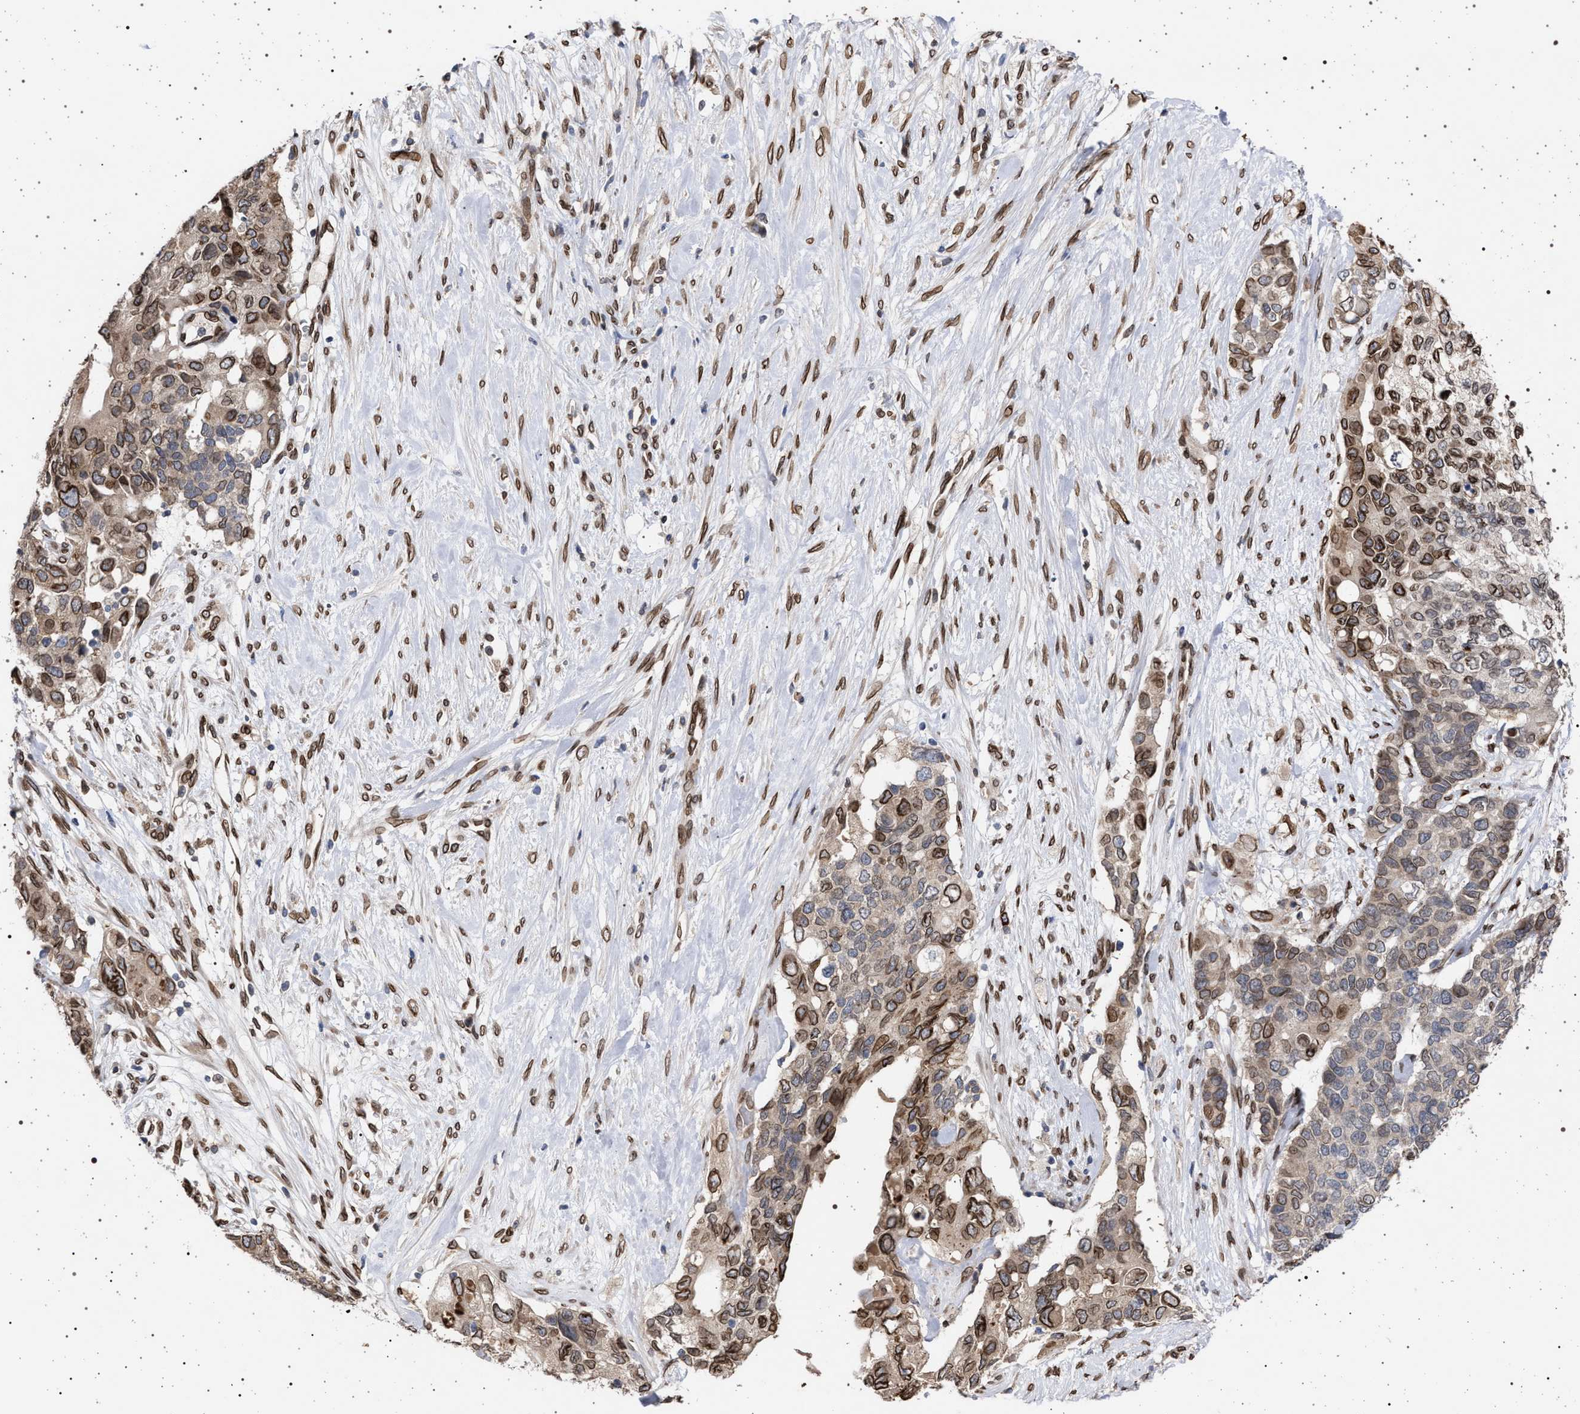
{"staining": {"intensity": "moderate", "quantity": ">75%", "location": "cytoplasmic/membranous,nuclear"}, "tissue": "pancreatic cancer", "cell_type": "Tumor cells", "image_type": "cancer", "snomed": [{"axis": "morphology", "description": "Adenocarcinoma, NOS"}, {"axis": "topography", "description": "Pancreas"}], "caption": "Immunohistochemistry (IHC) photomicrograph of pancreatic cancer (adenocarcinoma) stained for a protein (brown), which displays medium levels of moderate cytoplasmic/membranous and nuclear expression in about >75% of tumor cells.", "gene": "ING2", "patient": {"sex": "female", "age": 56}}